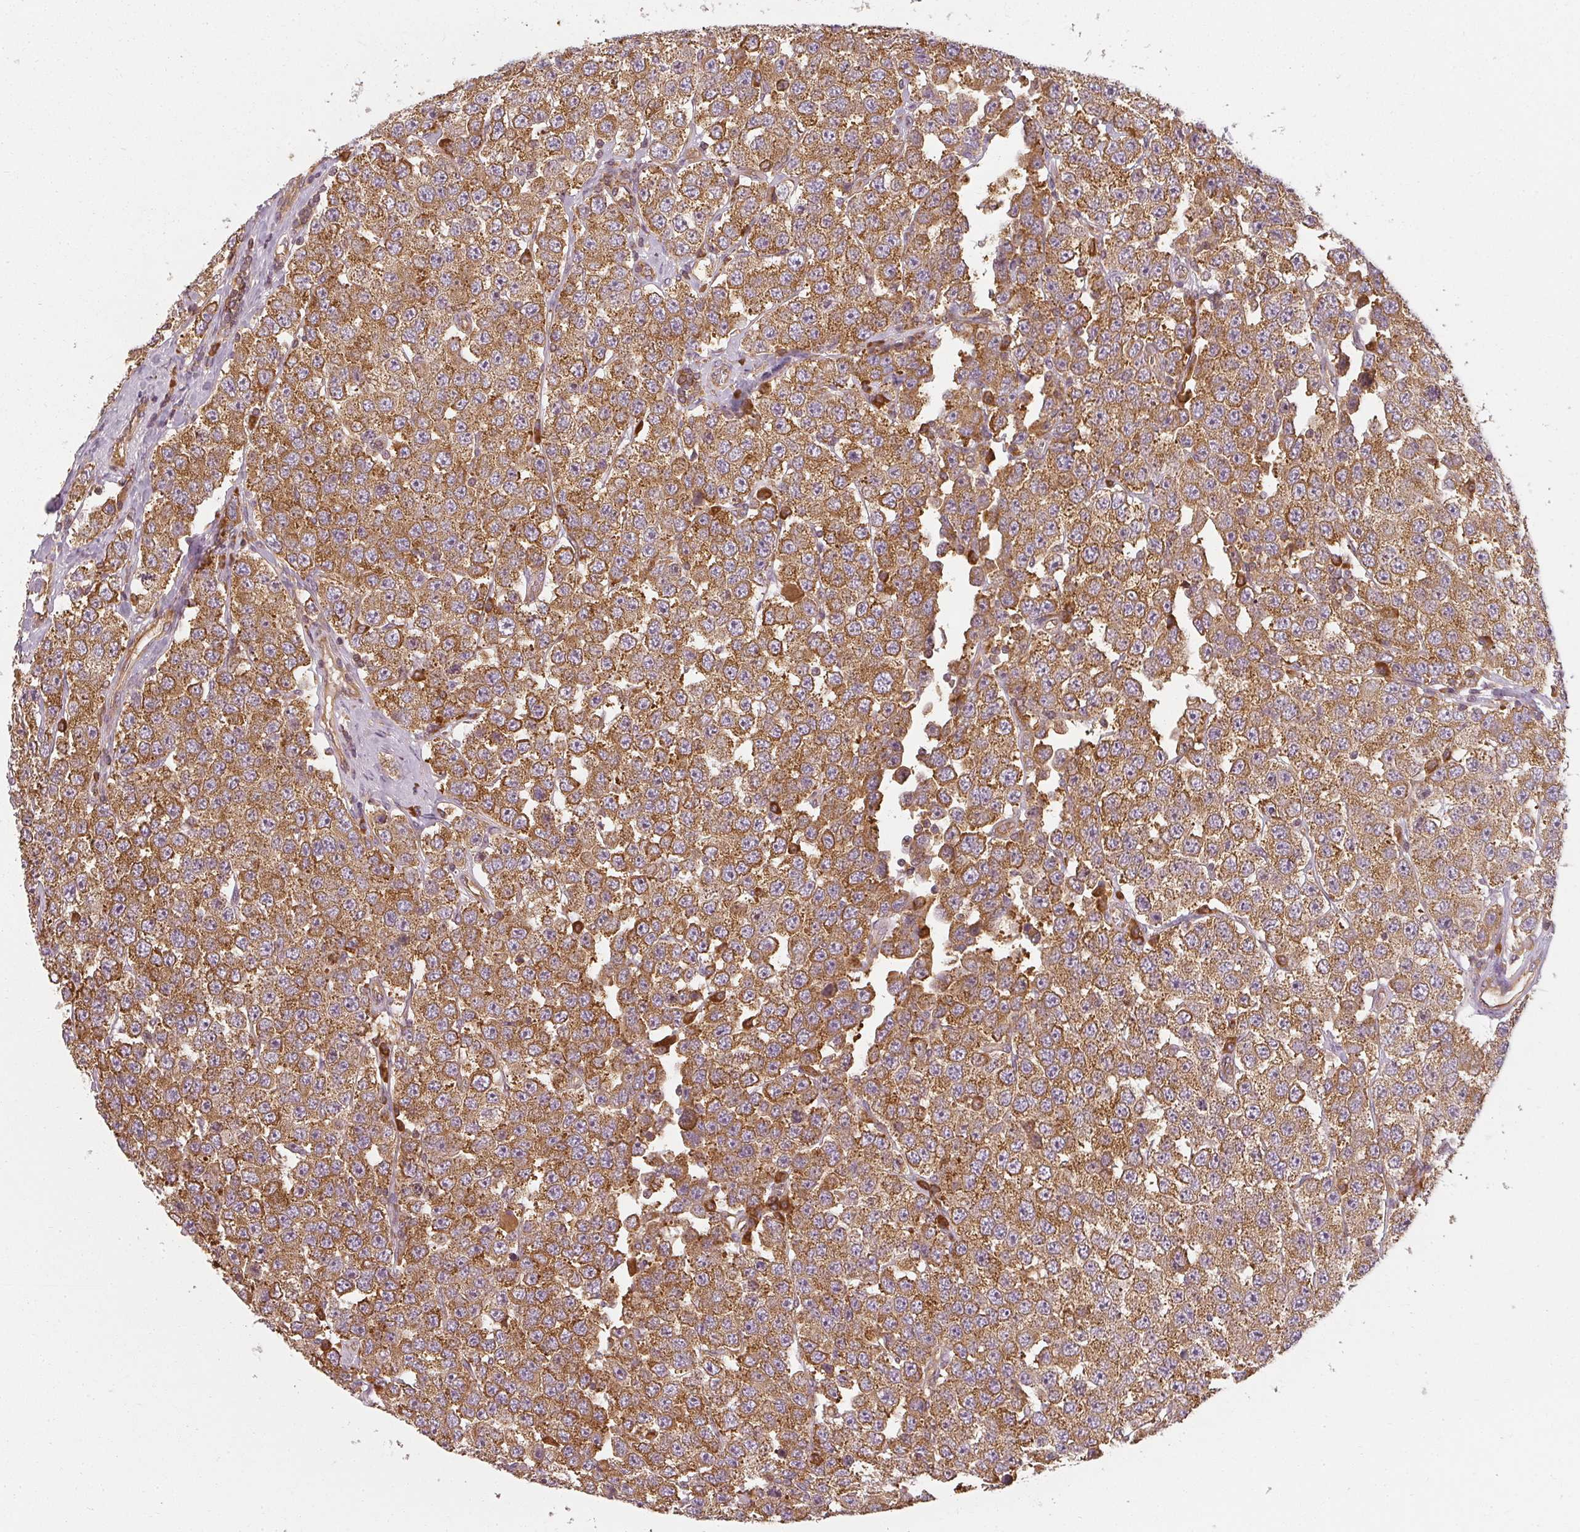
{"staining": {"intensity": "strong", "quantity": ">75%", "location": "cytoplasmic/membranous"}, "tissue": "testis cancer", "cell_type": "Tumor cells", "image_type": "cancer", "snomed": [{"axis": "morphology", "description": "Seminoma, NOS"}, {"axis": "topography", "description": "Testis"}], "caption": "Immunohistochemical staining of human testis cancer (seminoma) reveals high levels of strong cytoplasmic/membranous protein positivity in approximately >75% of tumor cells. The staining was performed using DAB, with brown indicating positive protein expression. Nuclei are stained blue with hematoxylin.", "gene": "RPL24", "patient": {"sex": "male", "age": 28}}